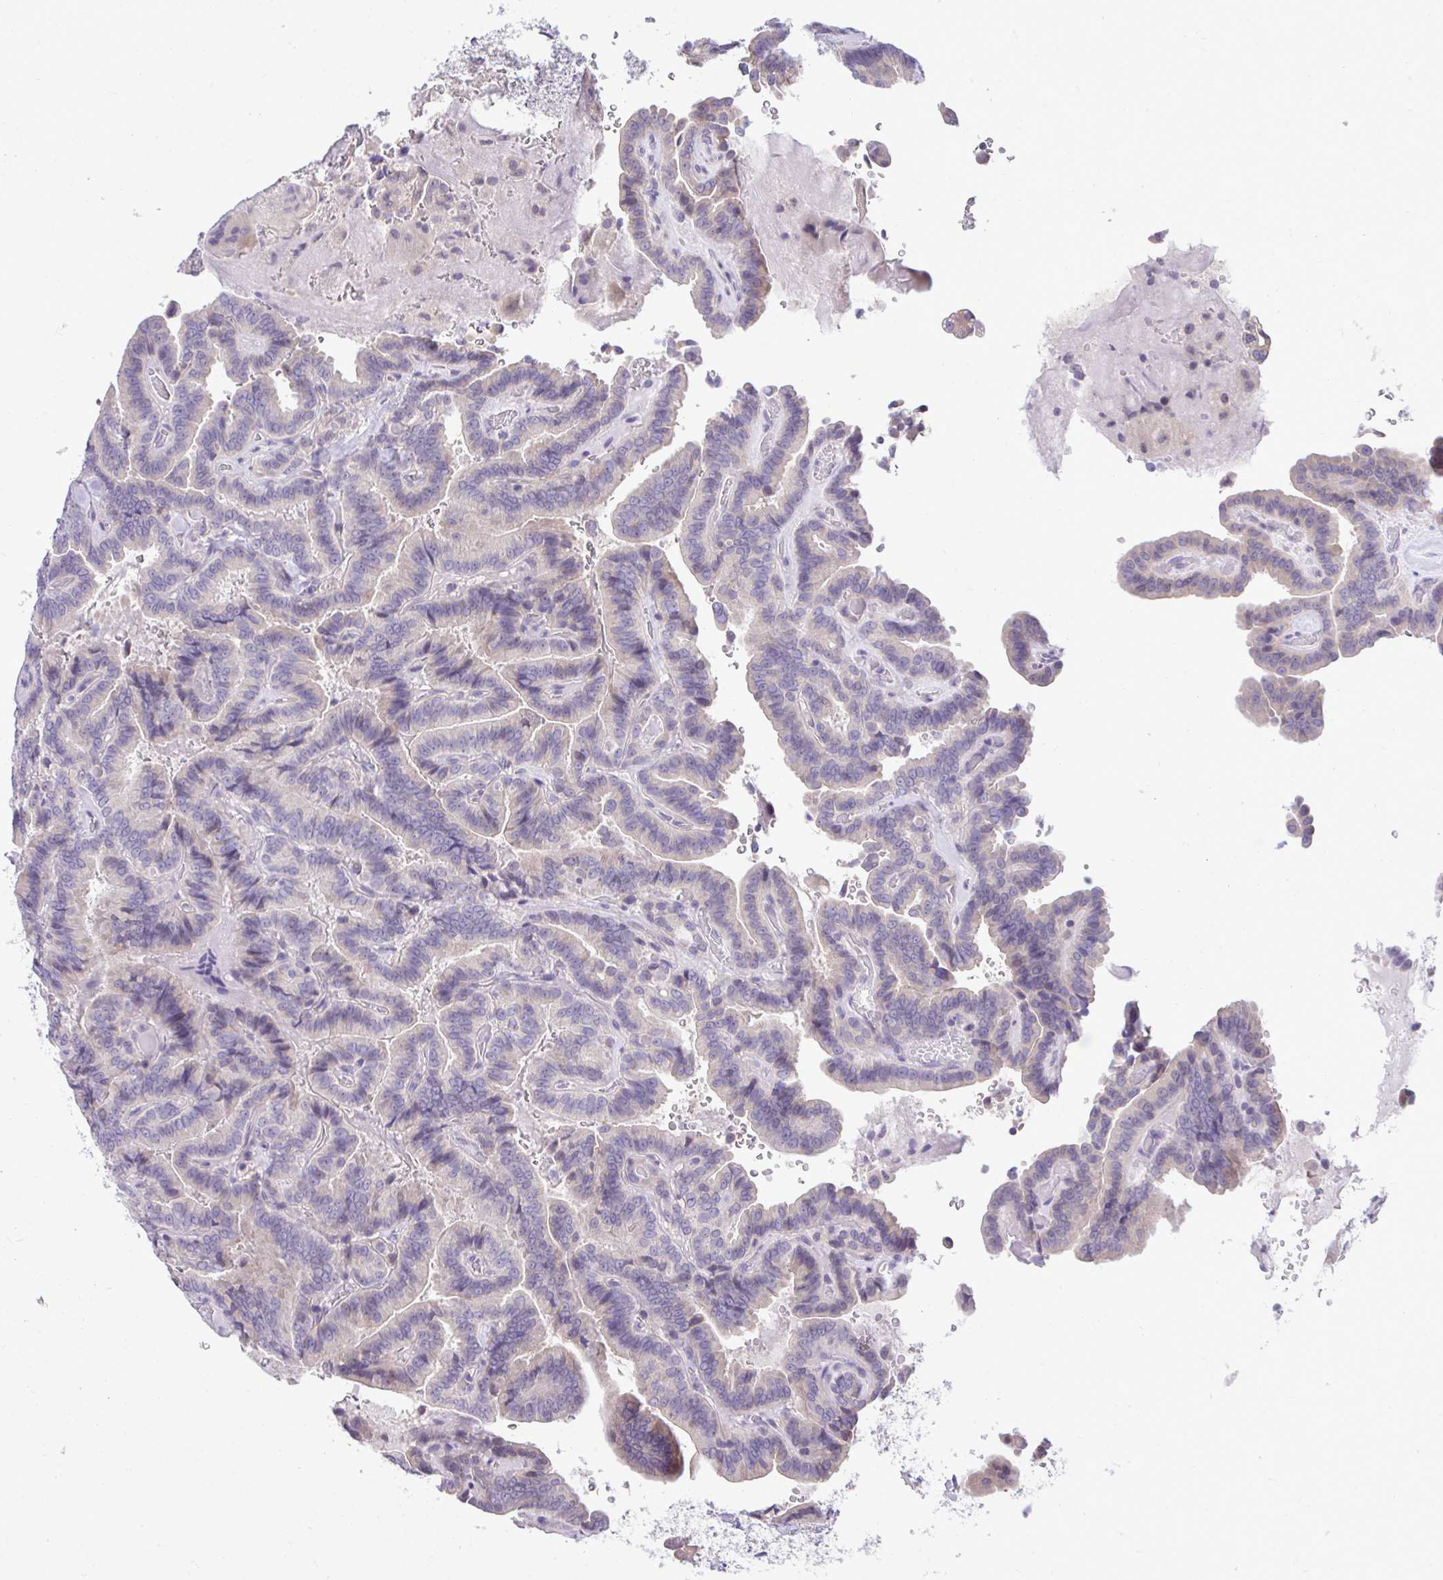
{"staining": {"intensity": "negative", "quantity": "none", "location": "none"}, "tissue": "thyroid cancer", "cell_type": "Tumor cells", "image_type": "cancer", "snomed": [{"axis": "morphology", "description": "Papillary adenocarcinoma, NOS"}, {"axis": "topography", "description": "Thyroid gland"}], "caption": "There is no significant staining in tumor cells of thyroid cancer.", "gene": "PIGK", "patient": {"sex": "male", "age": 61}}